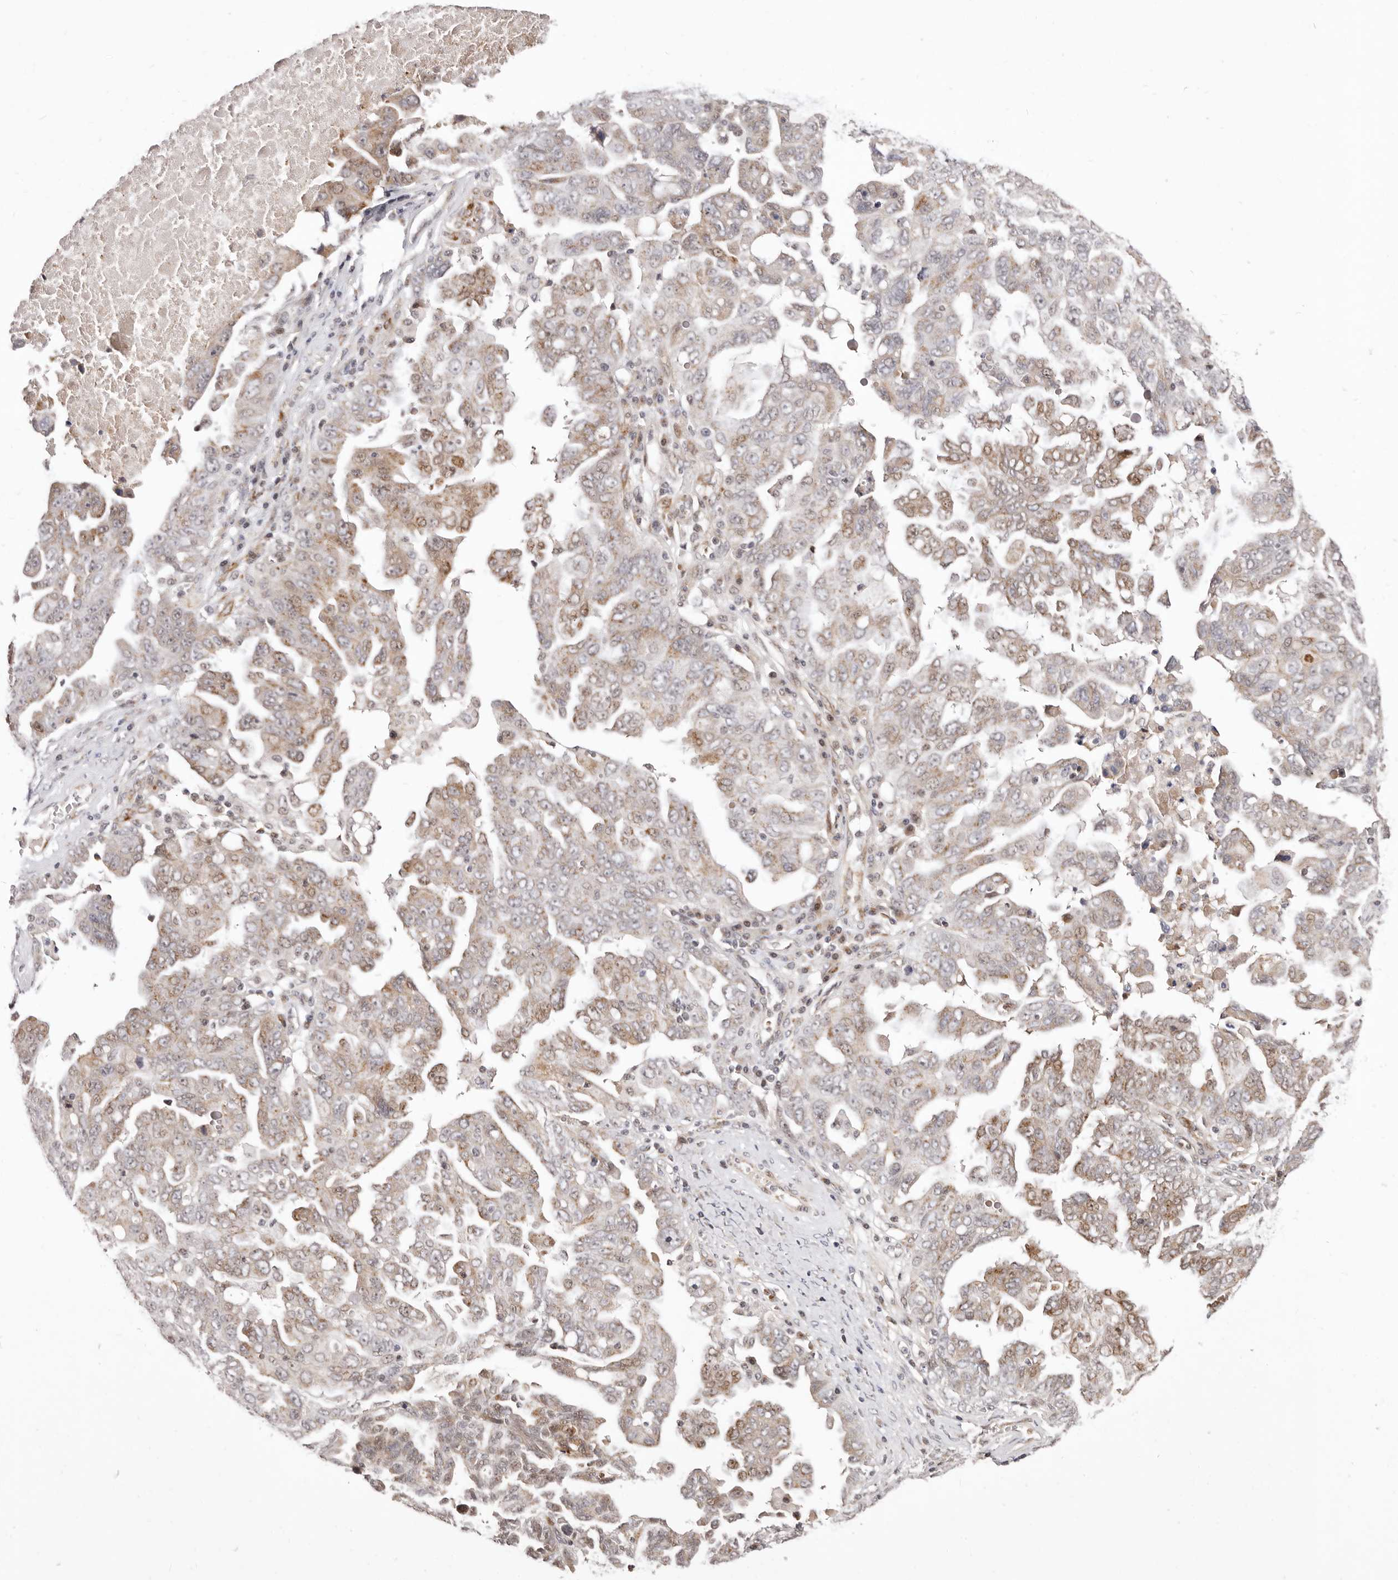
{"staining": {"intensity": "moderate", "quantity": "25%-75%", "location": "cytoplasmic/membranous"}, "tissue": "ovarian cancer", "cell_type": "Tumor cells", "image_type": "cancer", "snomed": [{"axis": "morphology", "description": "Carcinoma, endometroid"}, {"axis": "topography", "description": "Ovary"}], "caption": "Human ovarian endometroid carcinoma stained for a protein (brown) exhibits moderate cytoplasmic/membranous positive expression in approximately 25%-75% of tumor cells.", "gene": "SRCAP", "patient": {"sex": "female", "age": 62}}